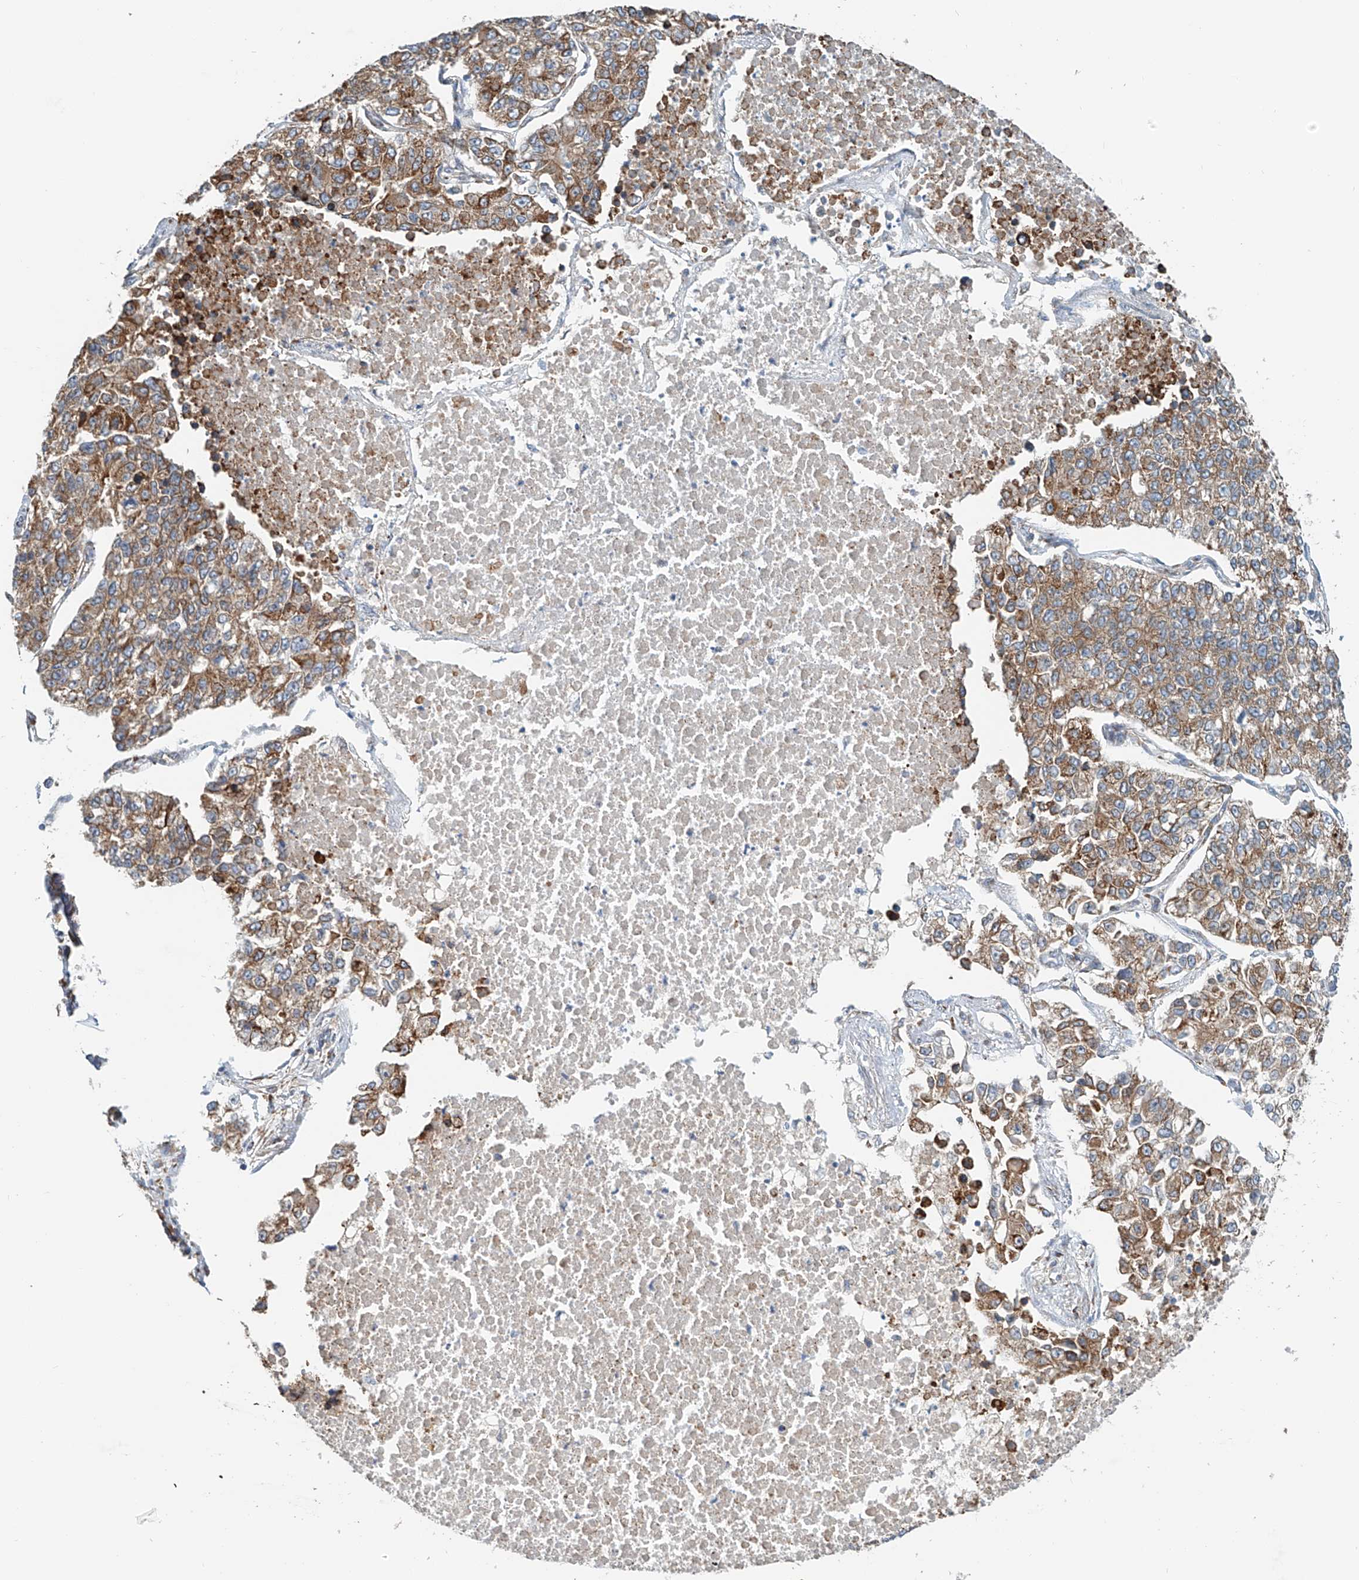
{"staining": {"intensity": "moderate", "quantity": ">75%", "location": "cytoplasmic/membranous"}, "tissue": "lung cancer", "cell_type": "Tumor cells", "image_type": "cancer", "snomed": [{"axis": "morphology", "description": "Adenocarcinoma, NOS"}, {"axis": "topography", "description": "Lung"}], "caption": "Immunohistochemical staining of human lung adenocarcinoma reveals medium levels of moderate cytoplasmic/membranous protein expression in about >75% of tumor cells.", "gene": "SNAP29", "patient": {"sex": "male", "age": 49}}